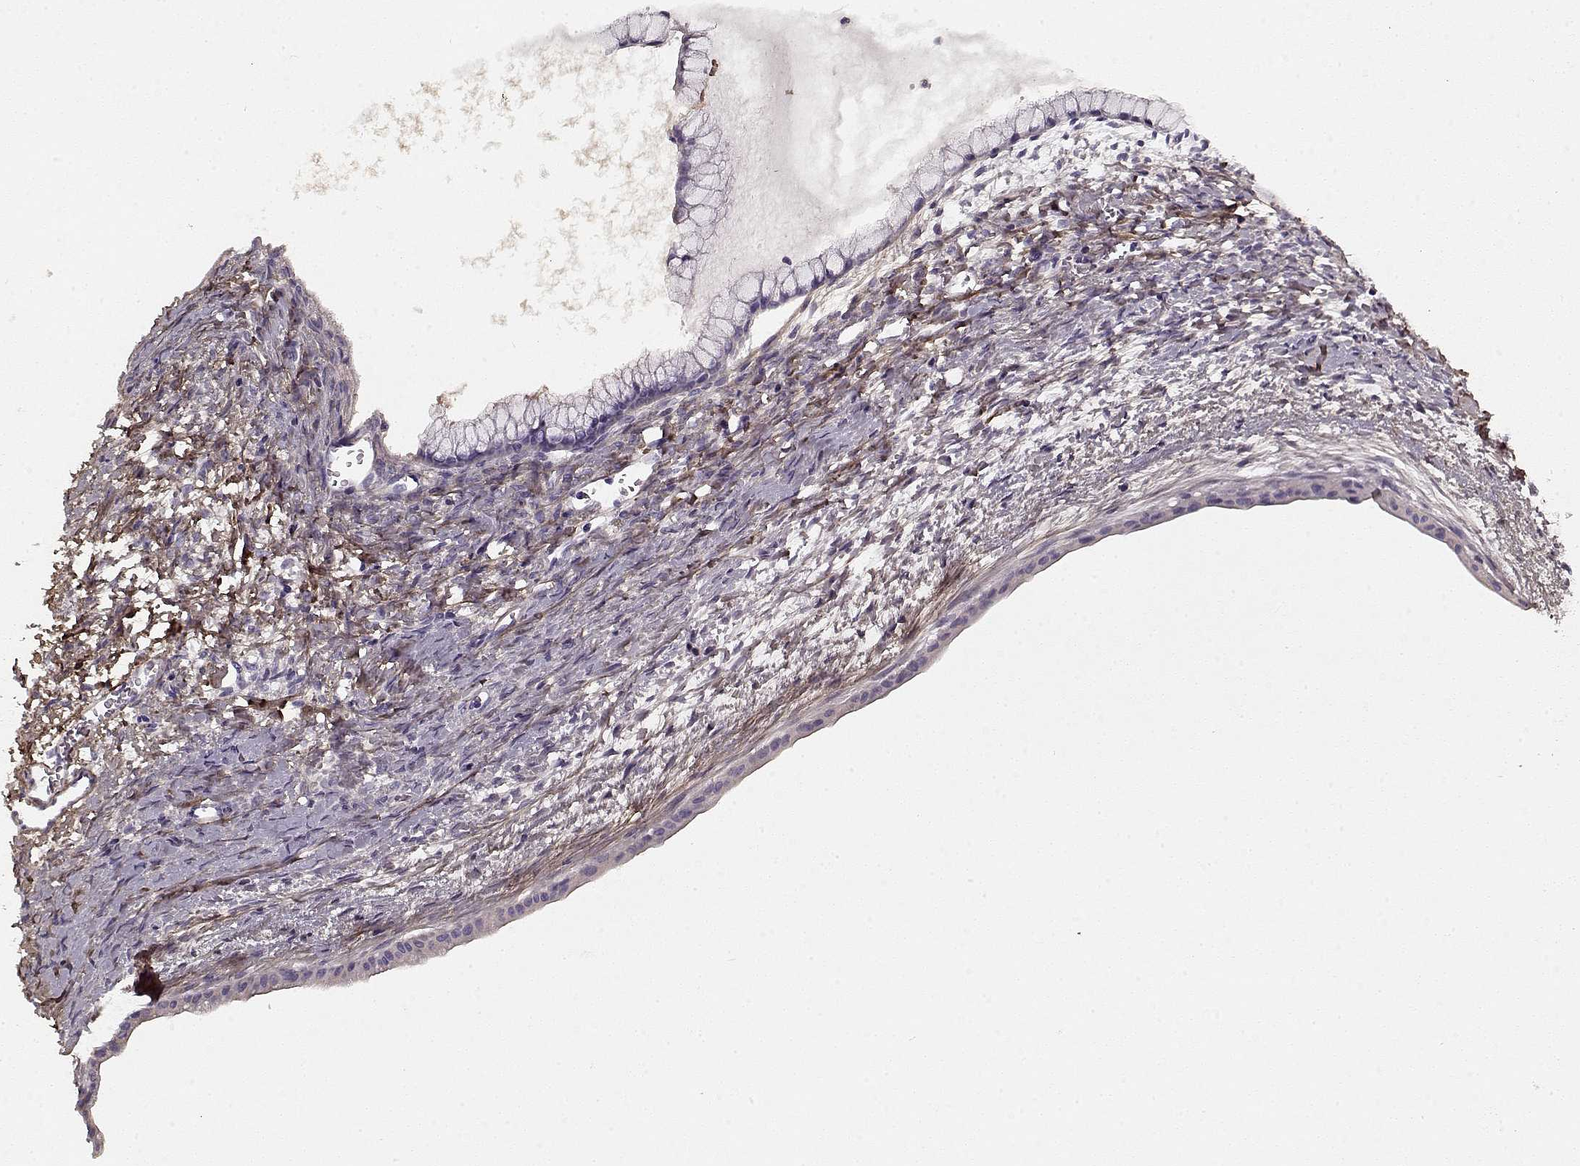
{"staining": {"intensity": "negative", "quantity": "none", "location": "none"}, "tissue": "ovarian cancer", "cell_type": "Tumor cells", "image_type": "cancer", "snomed": [{"axis": "morphology", "description": "Cystadenocarcinoma, mucinous, NOS"}, {"axis": "topography", "description": "Ovary"}], "caption": "Protein analysis of ovarian cancer (mucinous cystadenocarcinoma) reveals no significant staining in tumor cells.", "gene": "LUM", "patient": {"sex": "female", "age": 41}}